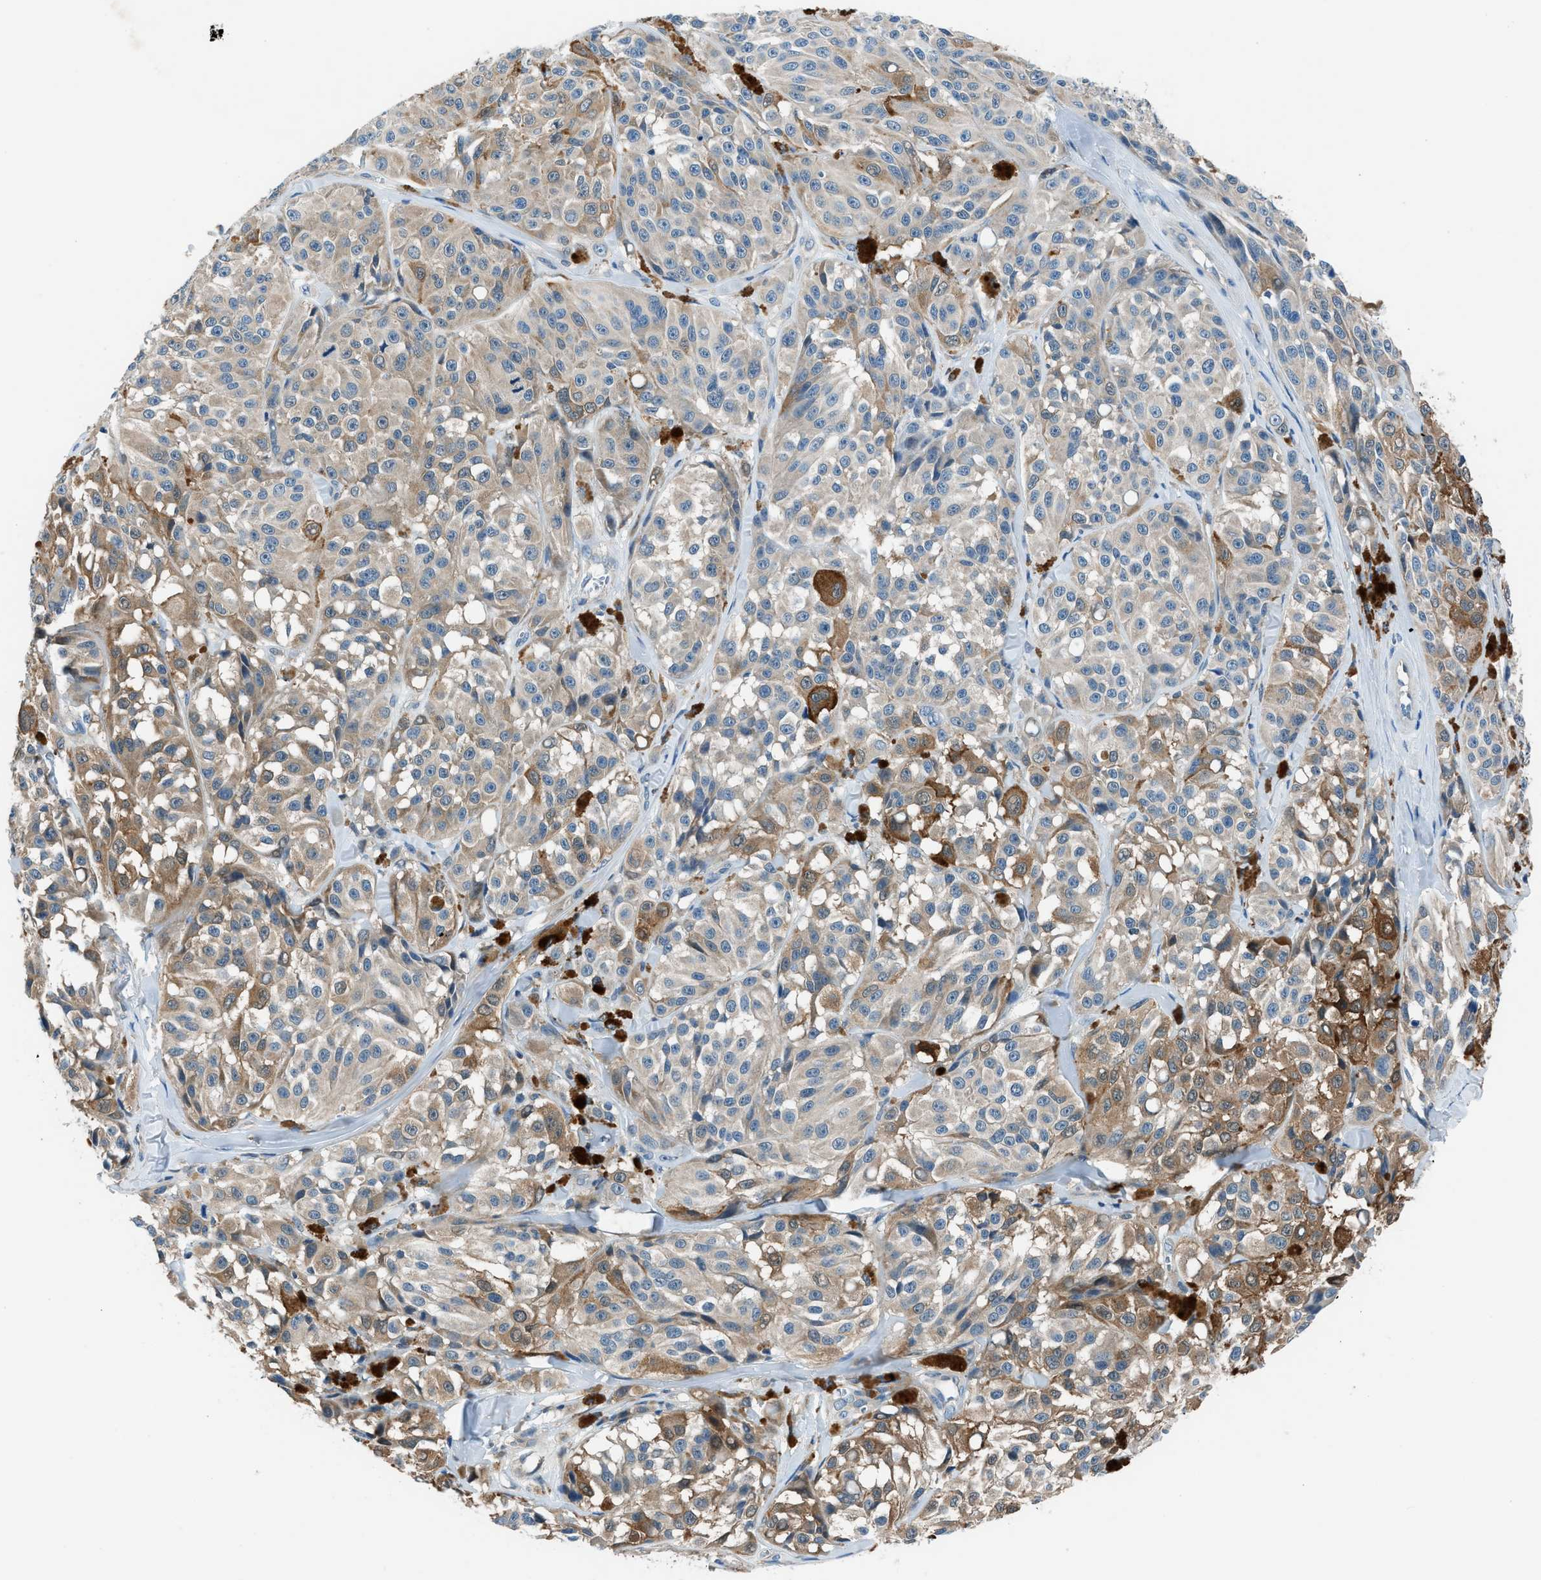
{"staining": {"intensity": "moderate", "quantity": "<25%", "location": "cytoplasmic/membranous"}, "tissue": "melanoma", "cell_type": "Tumor cells", "image_type": "cancer", "snomed": [{"axis": "morphology", "description": "Malignant melanoma, NOS"}, {"axis": "topography", "description": "Skin"}], "caption": "A low amount of moderate cytoplasmic/membranous positivity is present in about <25% of tumor cells in melanoma tissue. The staining was performed using DAB (3,3'-diaminobenzidine) to visualize the protein expression in brown, while the nuclei were stained in blue with hematoxylin (Magnification: 20x).", "gene": "ACP1", "patient": {"sex": "male", "age": 84}}